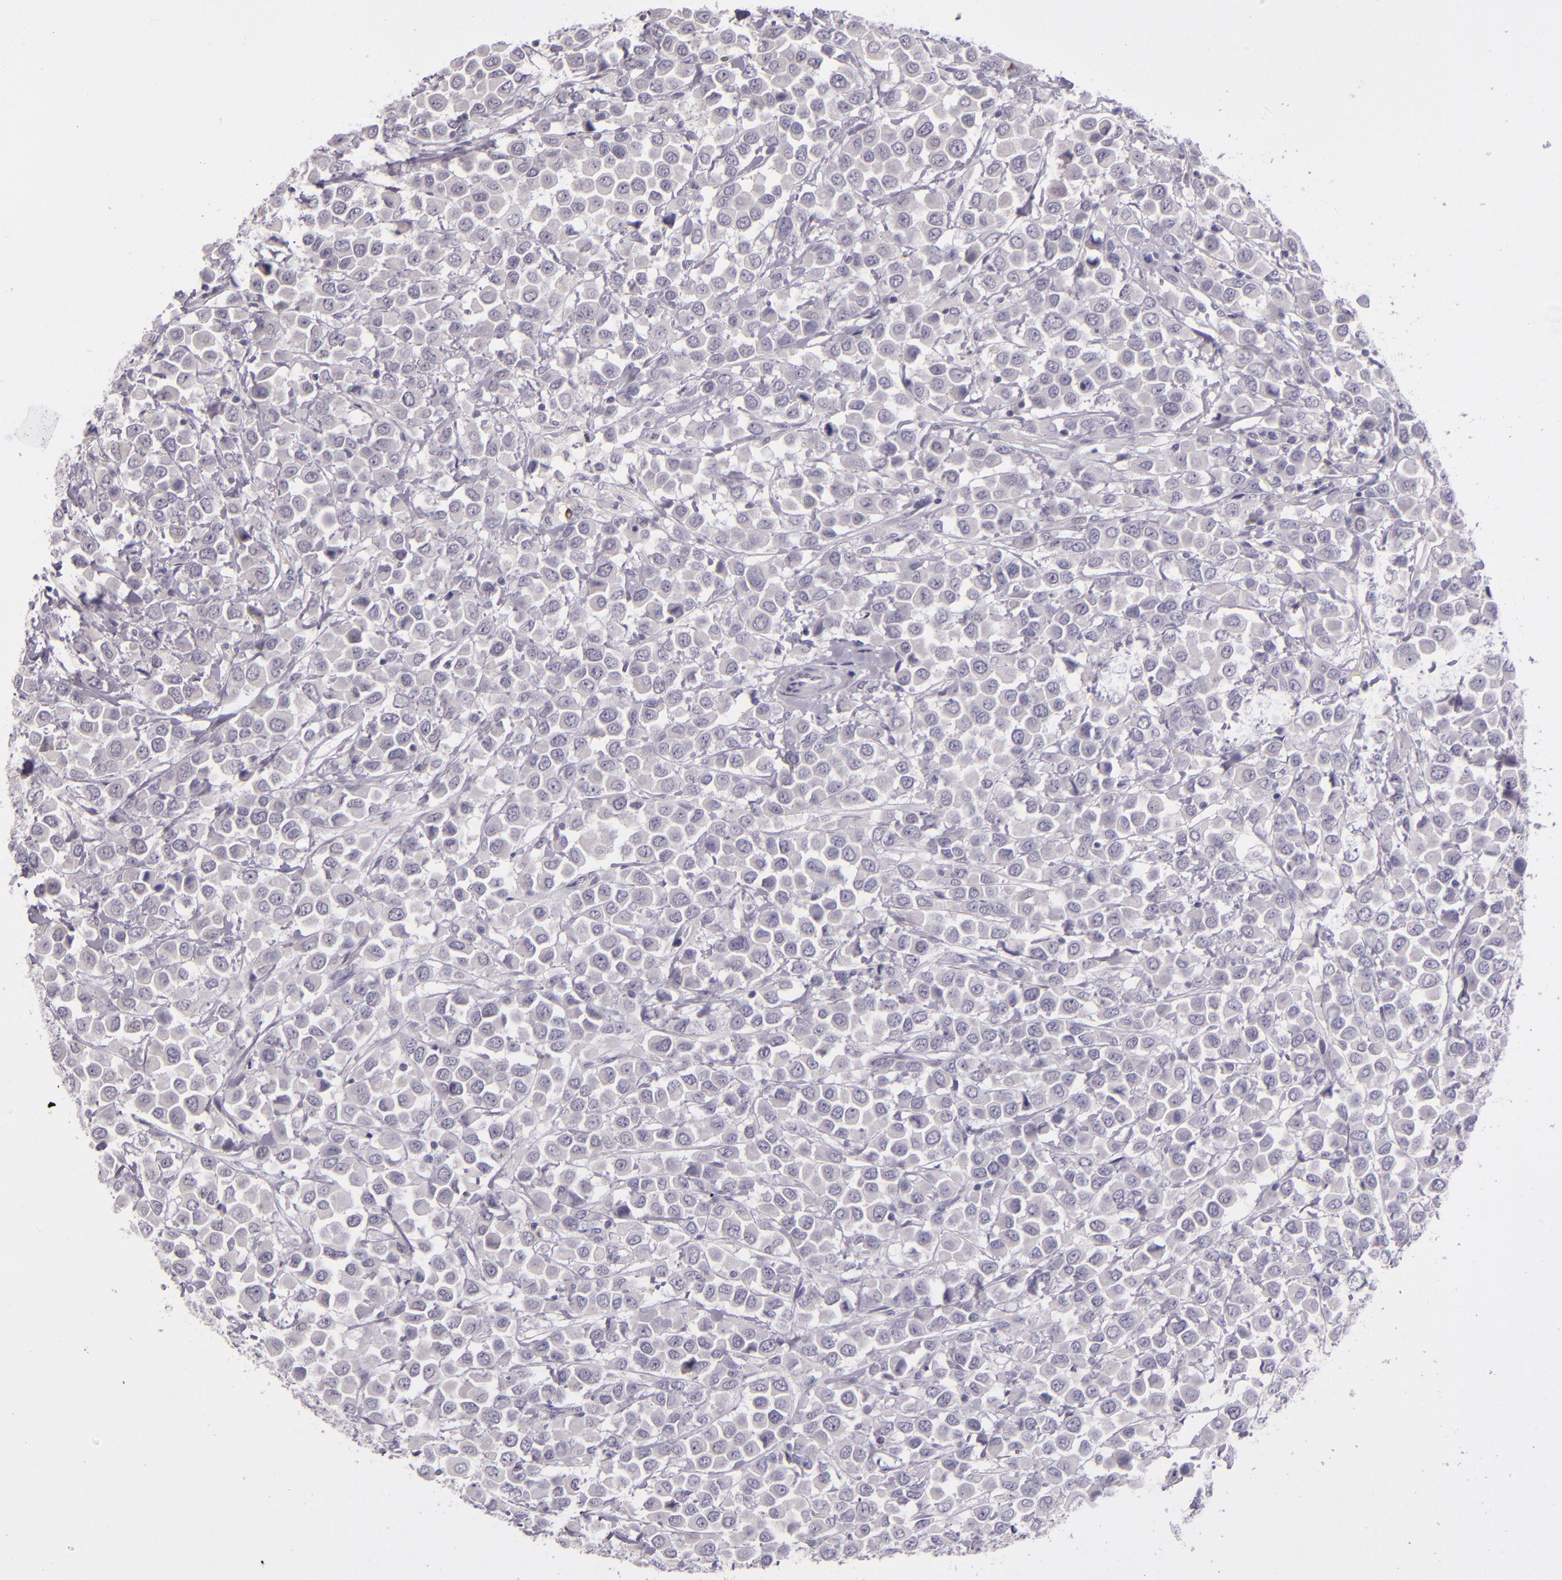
{"staining": {"intensity": "negative", "quantity": "none", "location": "none"}, "tissue": "breast cancer", "cell_type": "Tumor cells", "image_type": "cancer", "snomed": [{"axis": "morphology", "description": "Duct carcinoma"}, {"axis": "topography", "description": "Breast"}], "caption": "Invasive ductal carcinoma (breast) stained for a protein using IHC demonstrates no positivity tumor cells.", "gene": "SNCB", "patient": {"sex": "female", "age": 61}}